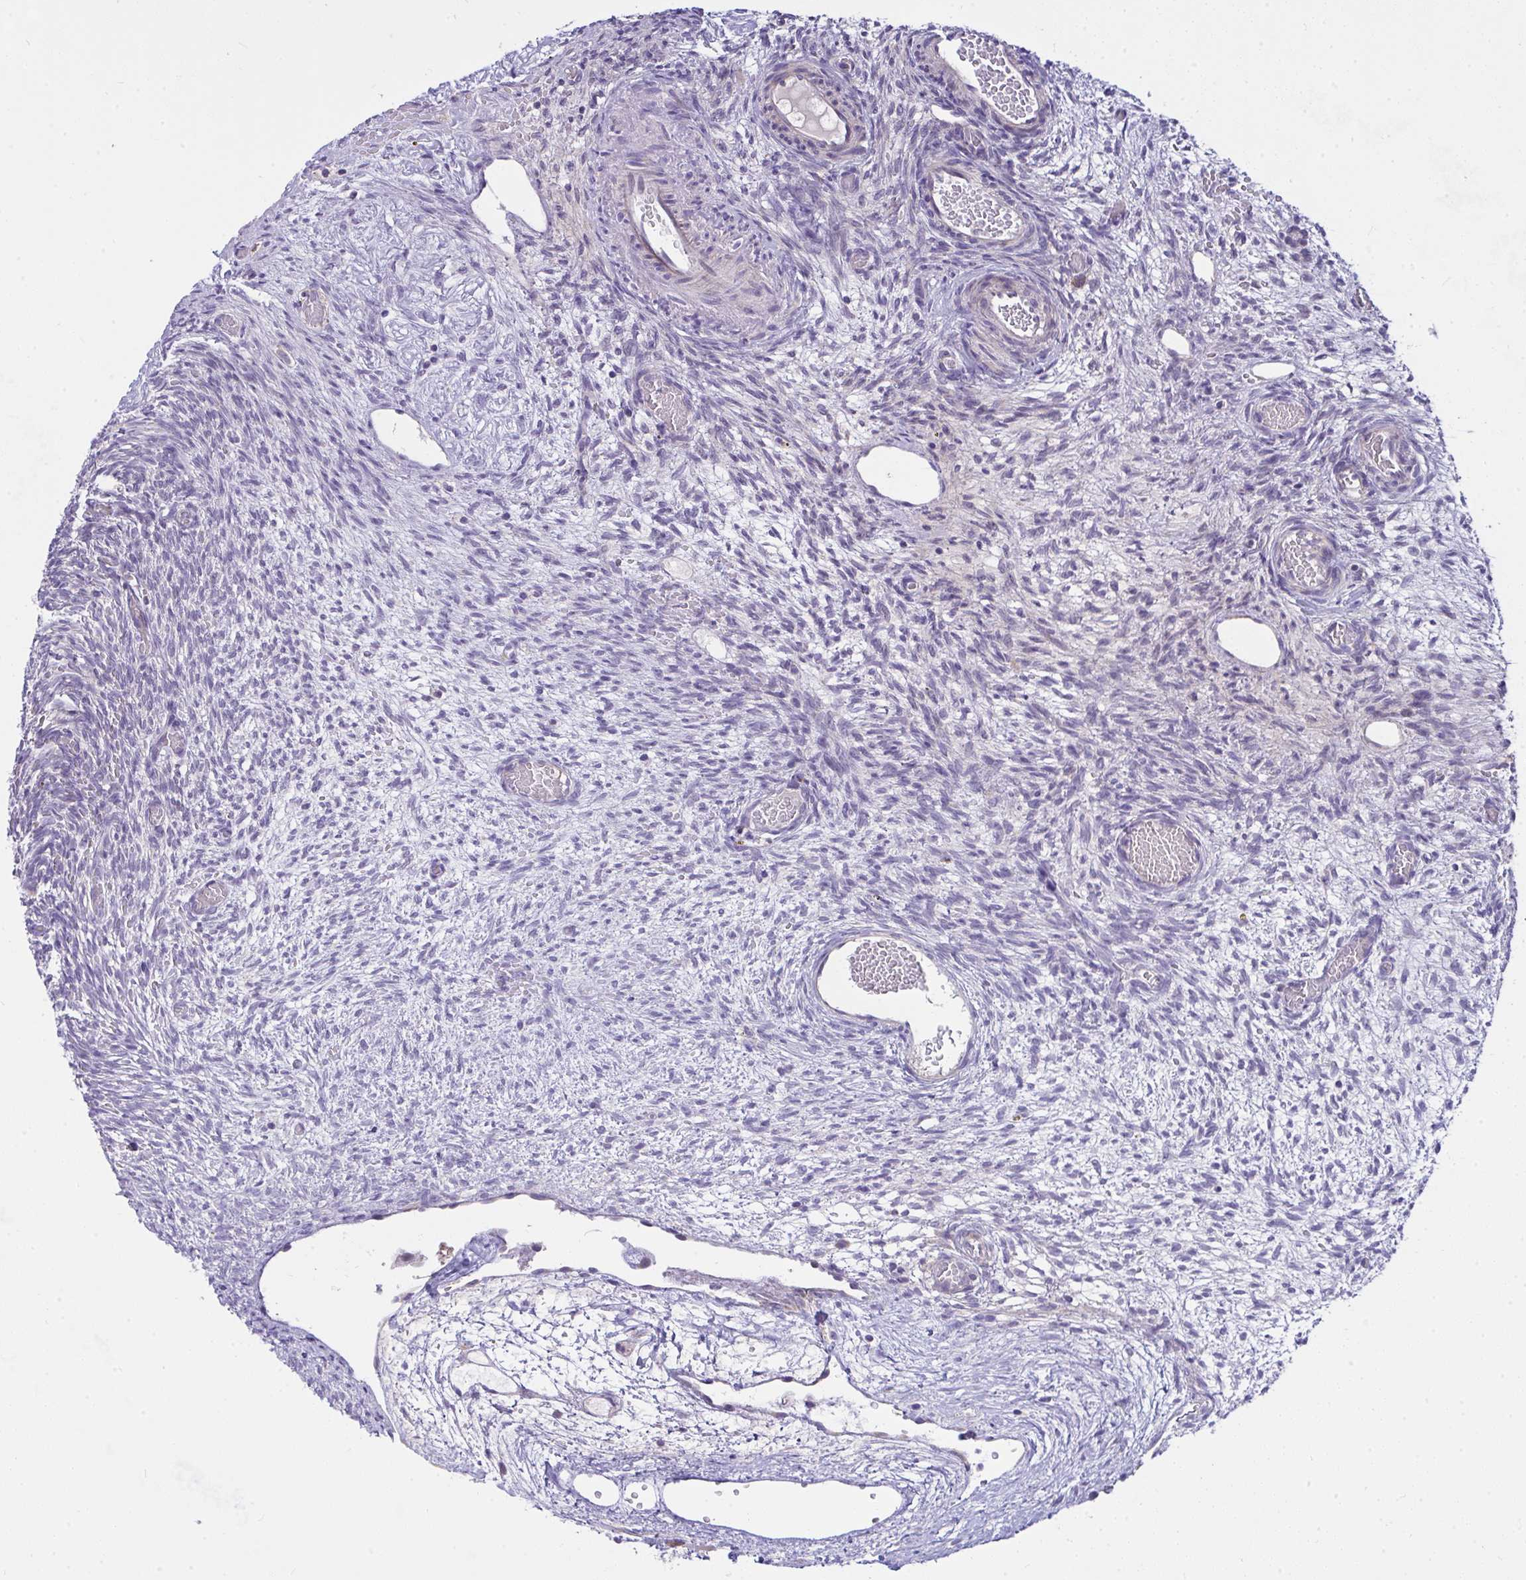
{"staining": {"intensity": "weak", "quantity": ">75%", "location": "cytoplasmic/membranous"}, "tissue": "ovary", "cell_type": "Follicle cells", "image_type": "normal", "snomed": [{"axis": "morphology", "description": "Normal tissue, NOS"}, {"axis": "topography", "description": "Ovary"}], "caption": "The photomicrograph shows staining of benign ovary, revealing weak cytoplasmic/membranous protein expression (brown color) within follicle cells. Nuclei are stained in blue.", "gene": "CEP63", "patient": {"sex": "female", "age": 67}}